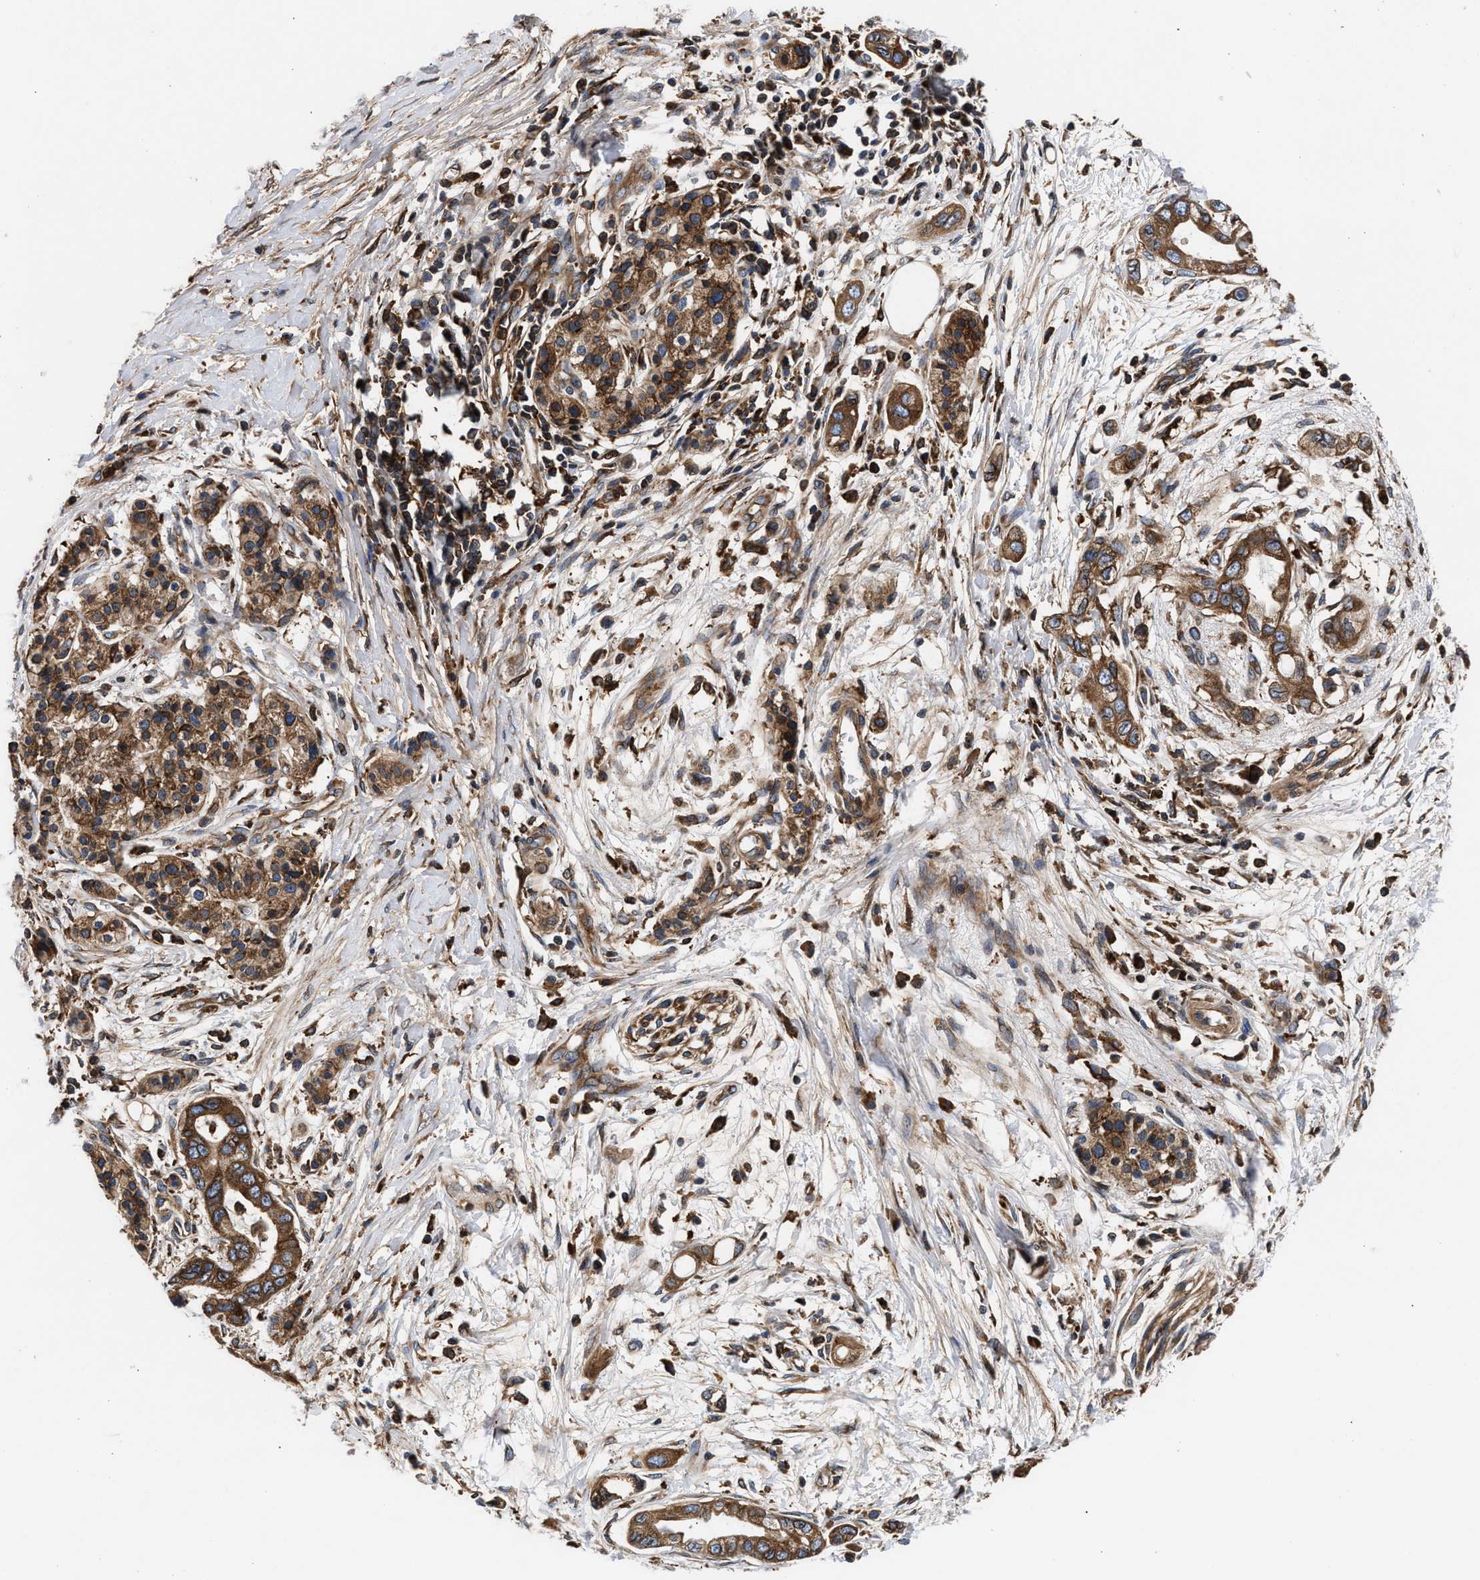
{"staining": {"intensity": "moderate", "quantity": ">75%", "location": "cytoplasmic/membranous"}, "tissue": "pancreatic cancer", "cell_type": "Tumor cells", "image_type": "cancer", "snomed": [{"axis": "morphology", "description": "Adenocarcinoma, NOS"}, {"axis": "topography", "description": "Pancreas"}], "caption": "This micrograph reveals immunohistochemistry (IHC) staining of human pancreatic adenocarcinoma, with medium moderate cytoplasmic/membranous positivity in approximately >75% of tumor cells.", "gene": "KYAT1", "patient": {"sex": "male", "age": 59}}